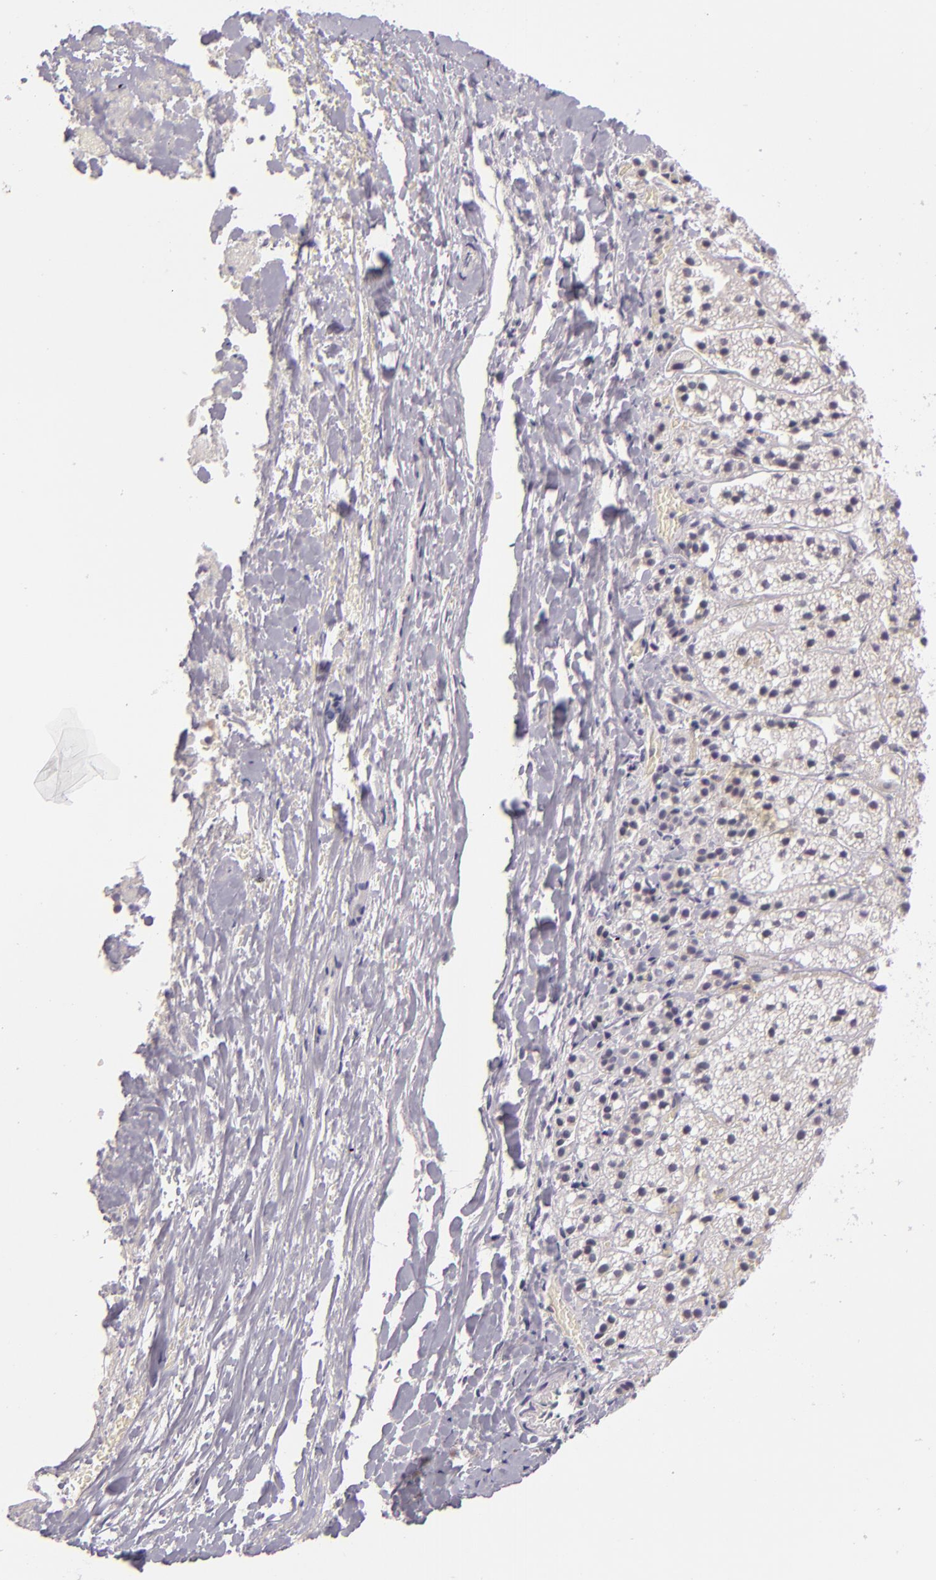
{"staining": {"intensity": "negative", "quantity": "none", "location": "none"}, "tissue": "adrenal gland", "cell_type": "Glandular cells", "image_type": "normal", "snomed": [{"axis": "morphology", "description": "Normal tissue, NOS"}, {"axis": "topography", "description": "Adrenal gland"}], "caption": "Immunohistochemistry micrograph of unremarkable human adrenal gland stained for a protein (brown), which shows no positivity in glandular cells.", "gene": "CSE1L", "patient": {"sex": "female", "age": 44}}